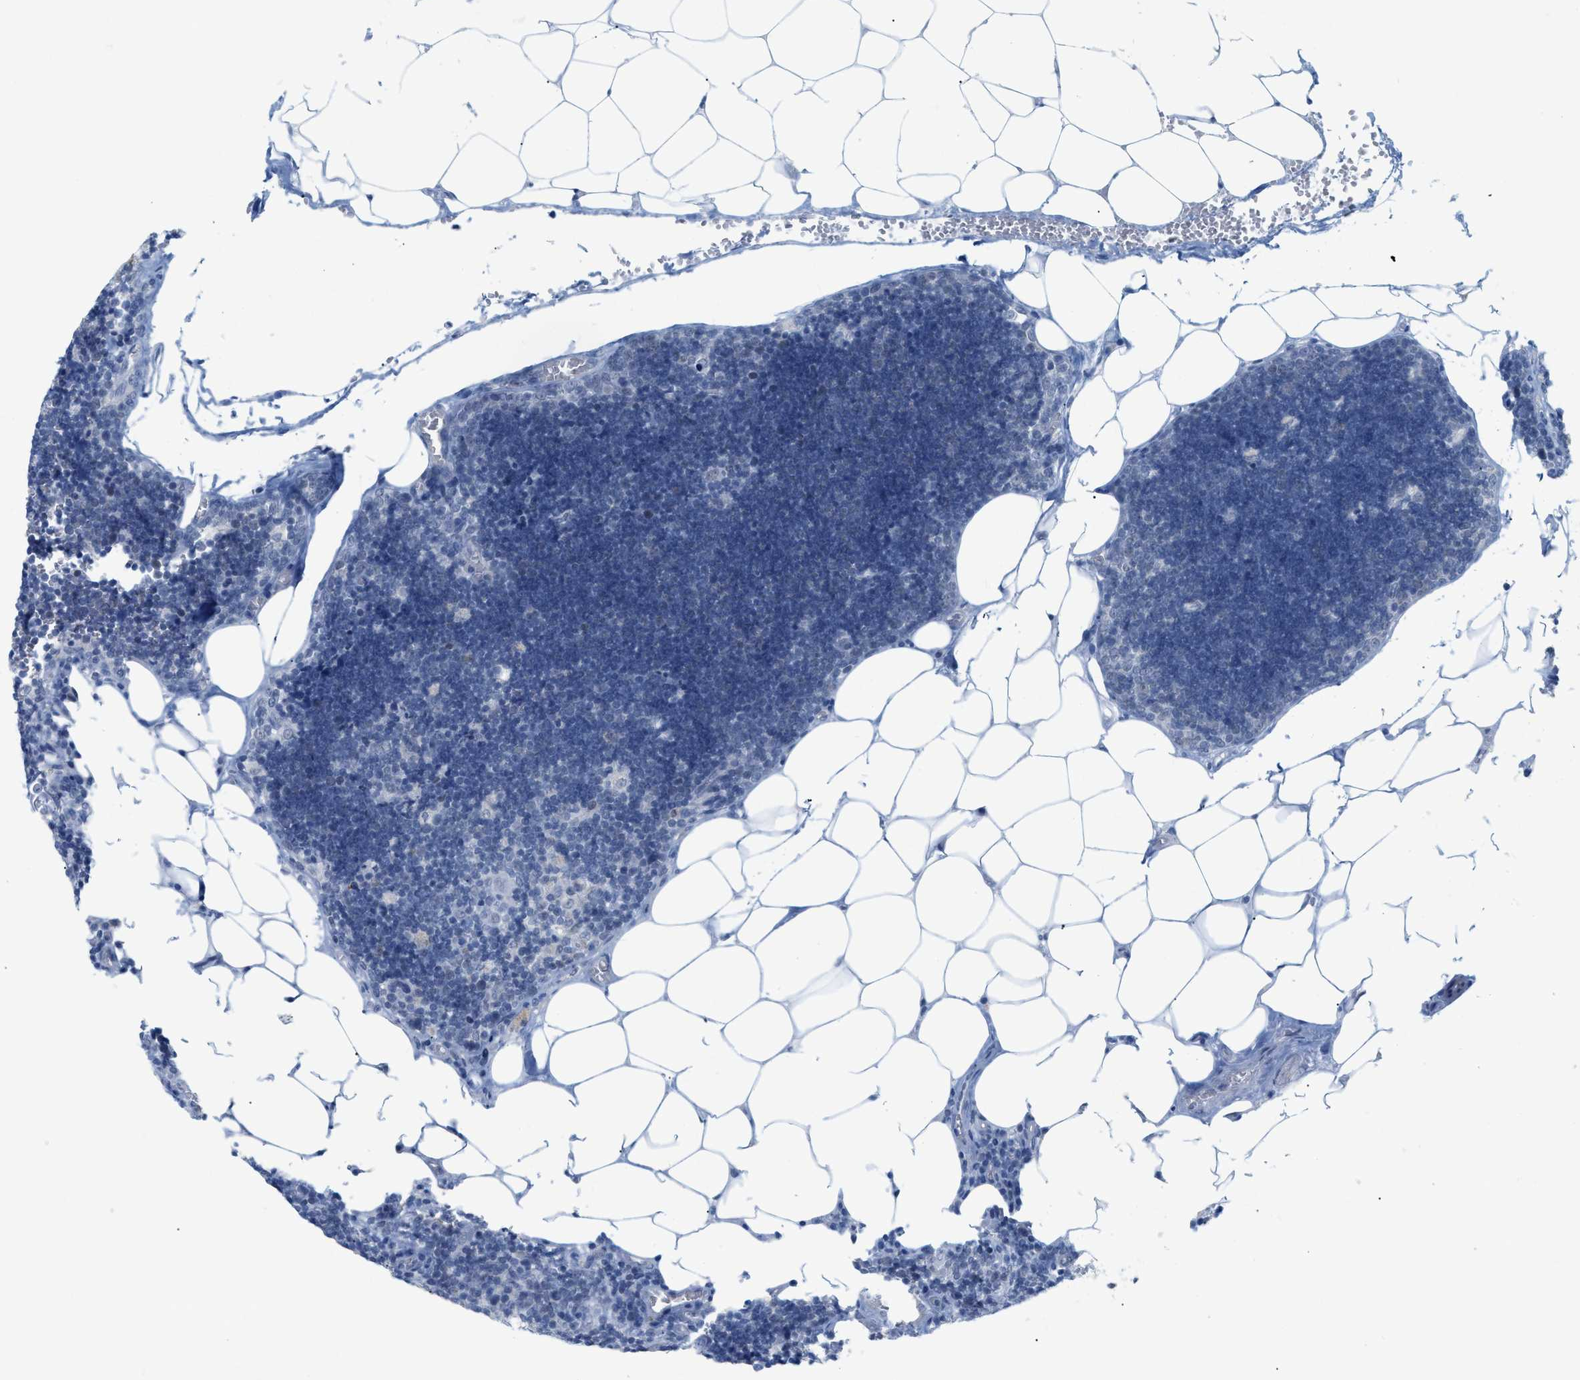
{"staining": {"intensity": "negative", "quantity": "none", "location": "none"}, "tissue": "lymph node", "cell_type": "Germinal center cells", "image_type": "normal", "snomed": [{"axis": "morphology", "description": "Normal tissue, NOS"}, {"axis": "topography", "description": "Lymph node"}], "caption": "Human lymph node stained for a protein using immunohistochemistry displays no positivity in germinal center cells.", "gene": "HLTF", "patient": {"sex": "male", "age": 33}}